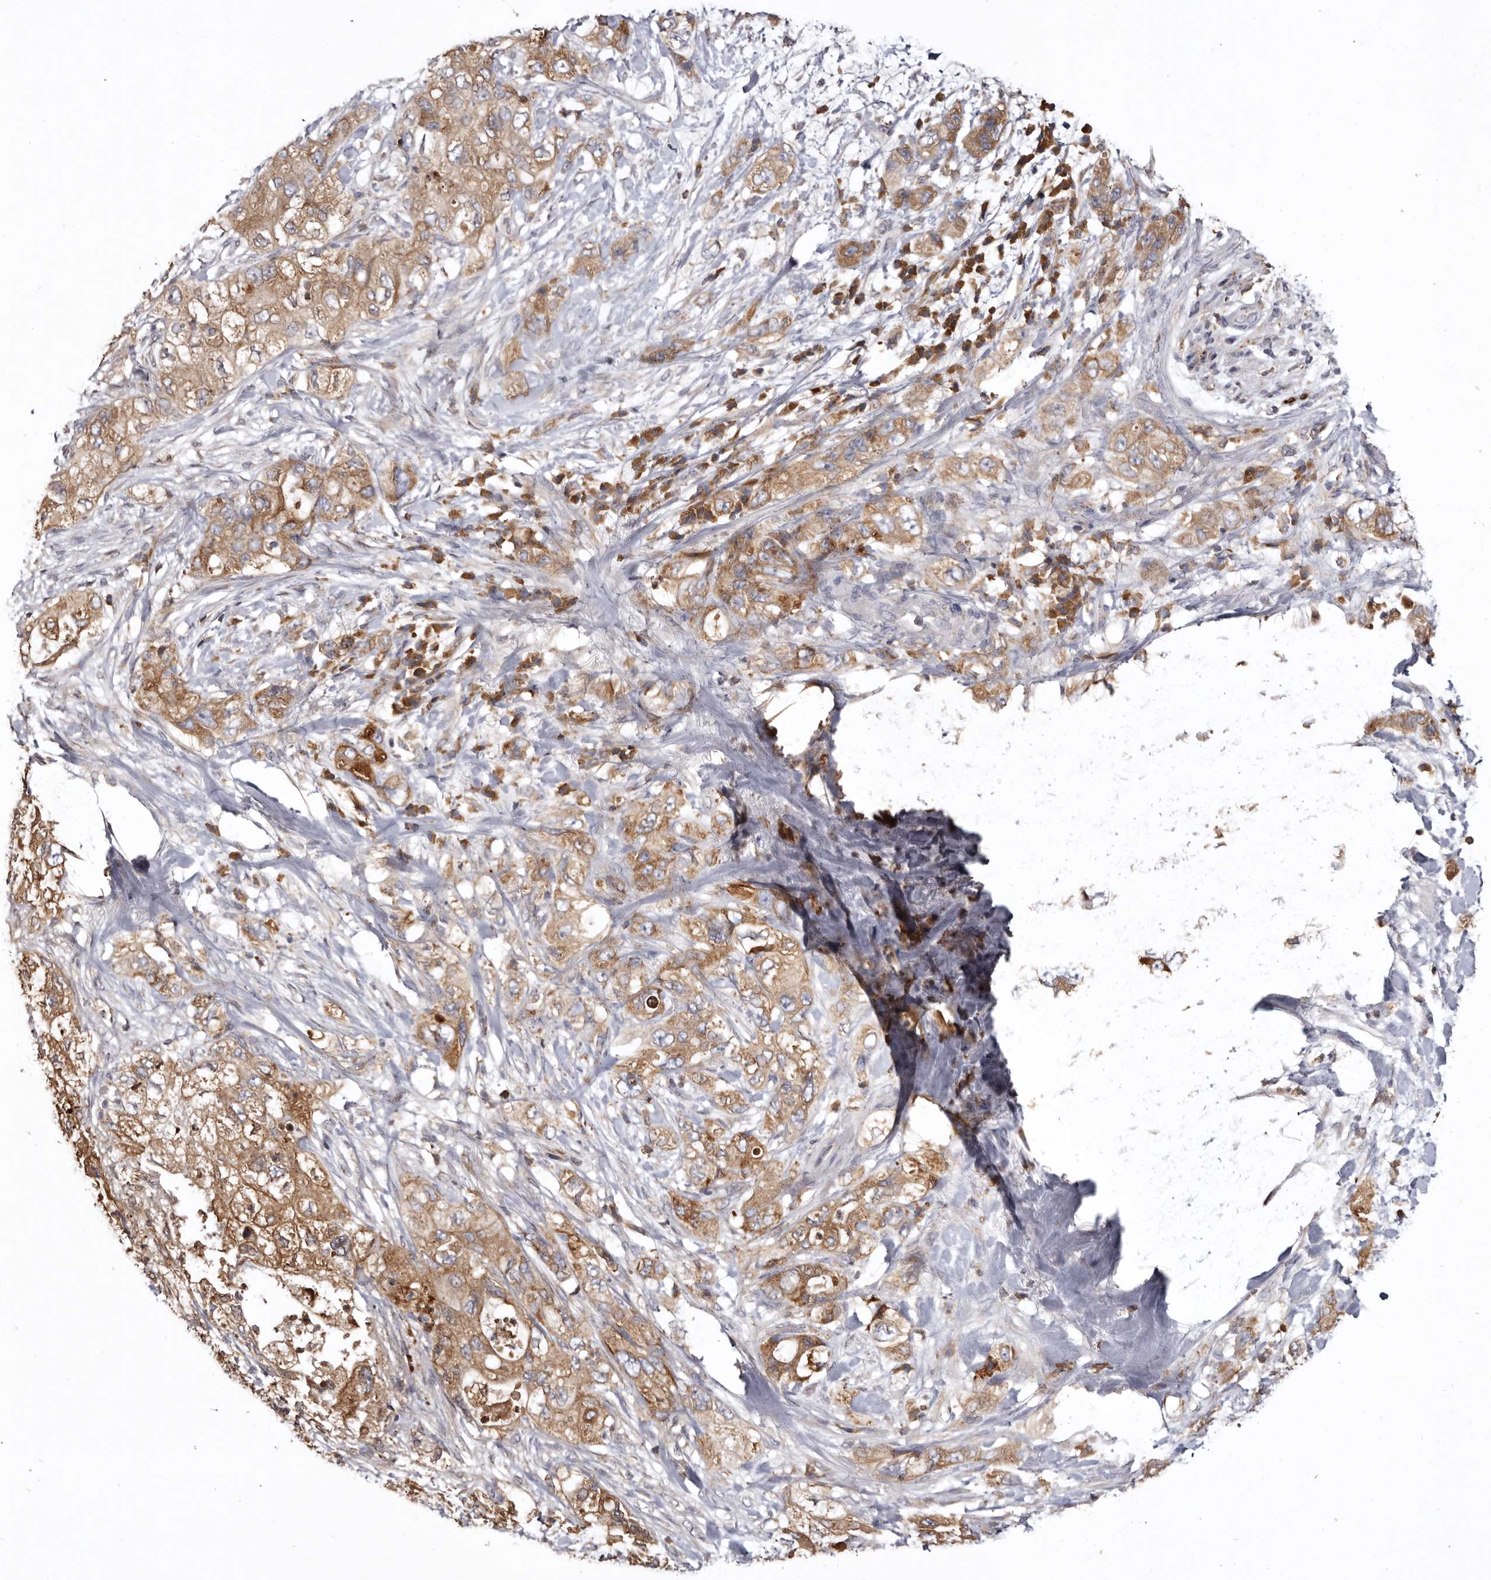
{"staining": {"intensity": "moderate", "quantity": ">75%", "location": "cytoplasmic/membranous"}, "tissue": "pancreatic cancer", "cell_type": "Tumor cells", "image_type": "cancer", "snomed": [{"axis": "morphology", "description": "Adenocarcinoma, NOS"}, {"axis": "topography", "description": "Pancreas"}], "caption": "Adenocarcinoma (pancreatic) was stained to show a protein in brown. There is medium levels of moderate cytoplasmic/membranous expression in approximately >75% of tumor cells. (IHC, brightfield microscopy, high magnification).", "gene": "INKA2", "patient": {"sex": "female", "age": 73}}